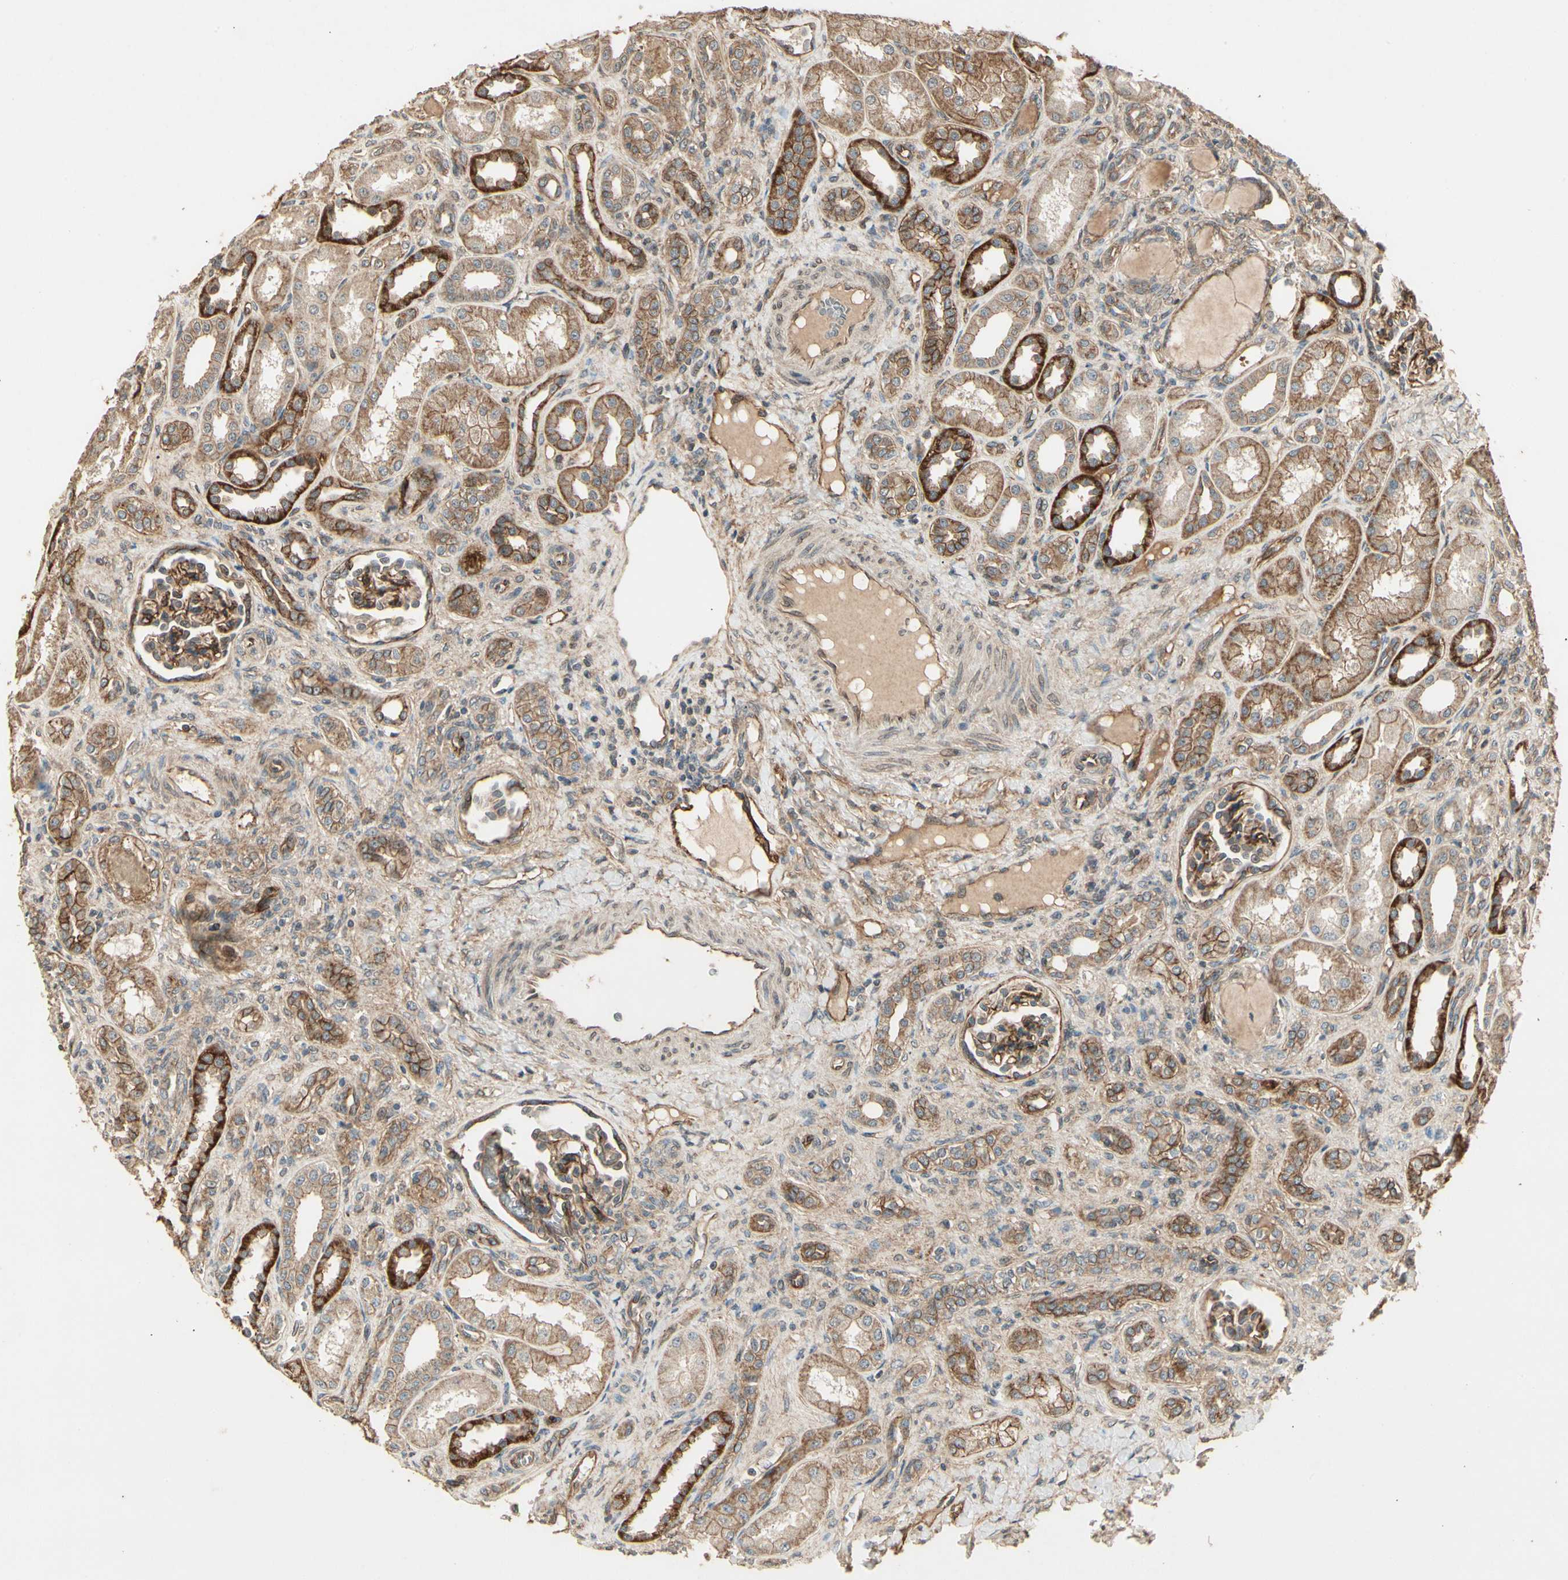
{"staining": {"intensity": "moderate", "quantity": ">75%", "location": "cytoplasmic/membranous"}, "tissue": "kidney", "cell_type": "Cells in glomeruli", "image_type": "normal", "snomed": [{"axis": "morphology", "description": "Normal tissue, NOS"}, {"axis": "topography", "description": "Kidney"}], "caption": "Immunohistochemistry (IHC) micrograph of benign kidney stained for a protein (brown), which exhibits medium levels of moderate cytoplasmic/membranous expression in approximately >75% of cells in glomeruli.", "gene": "RNF180", "patient": {"sex": "male", "age": 7}}